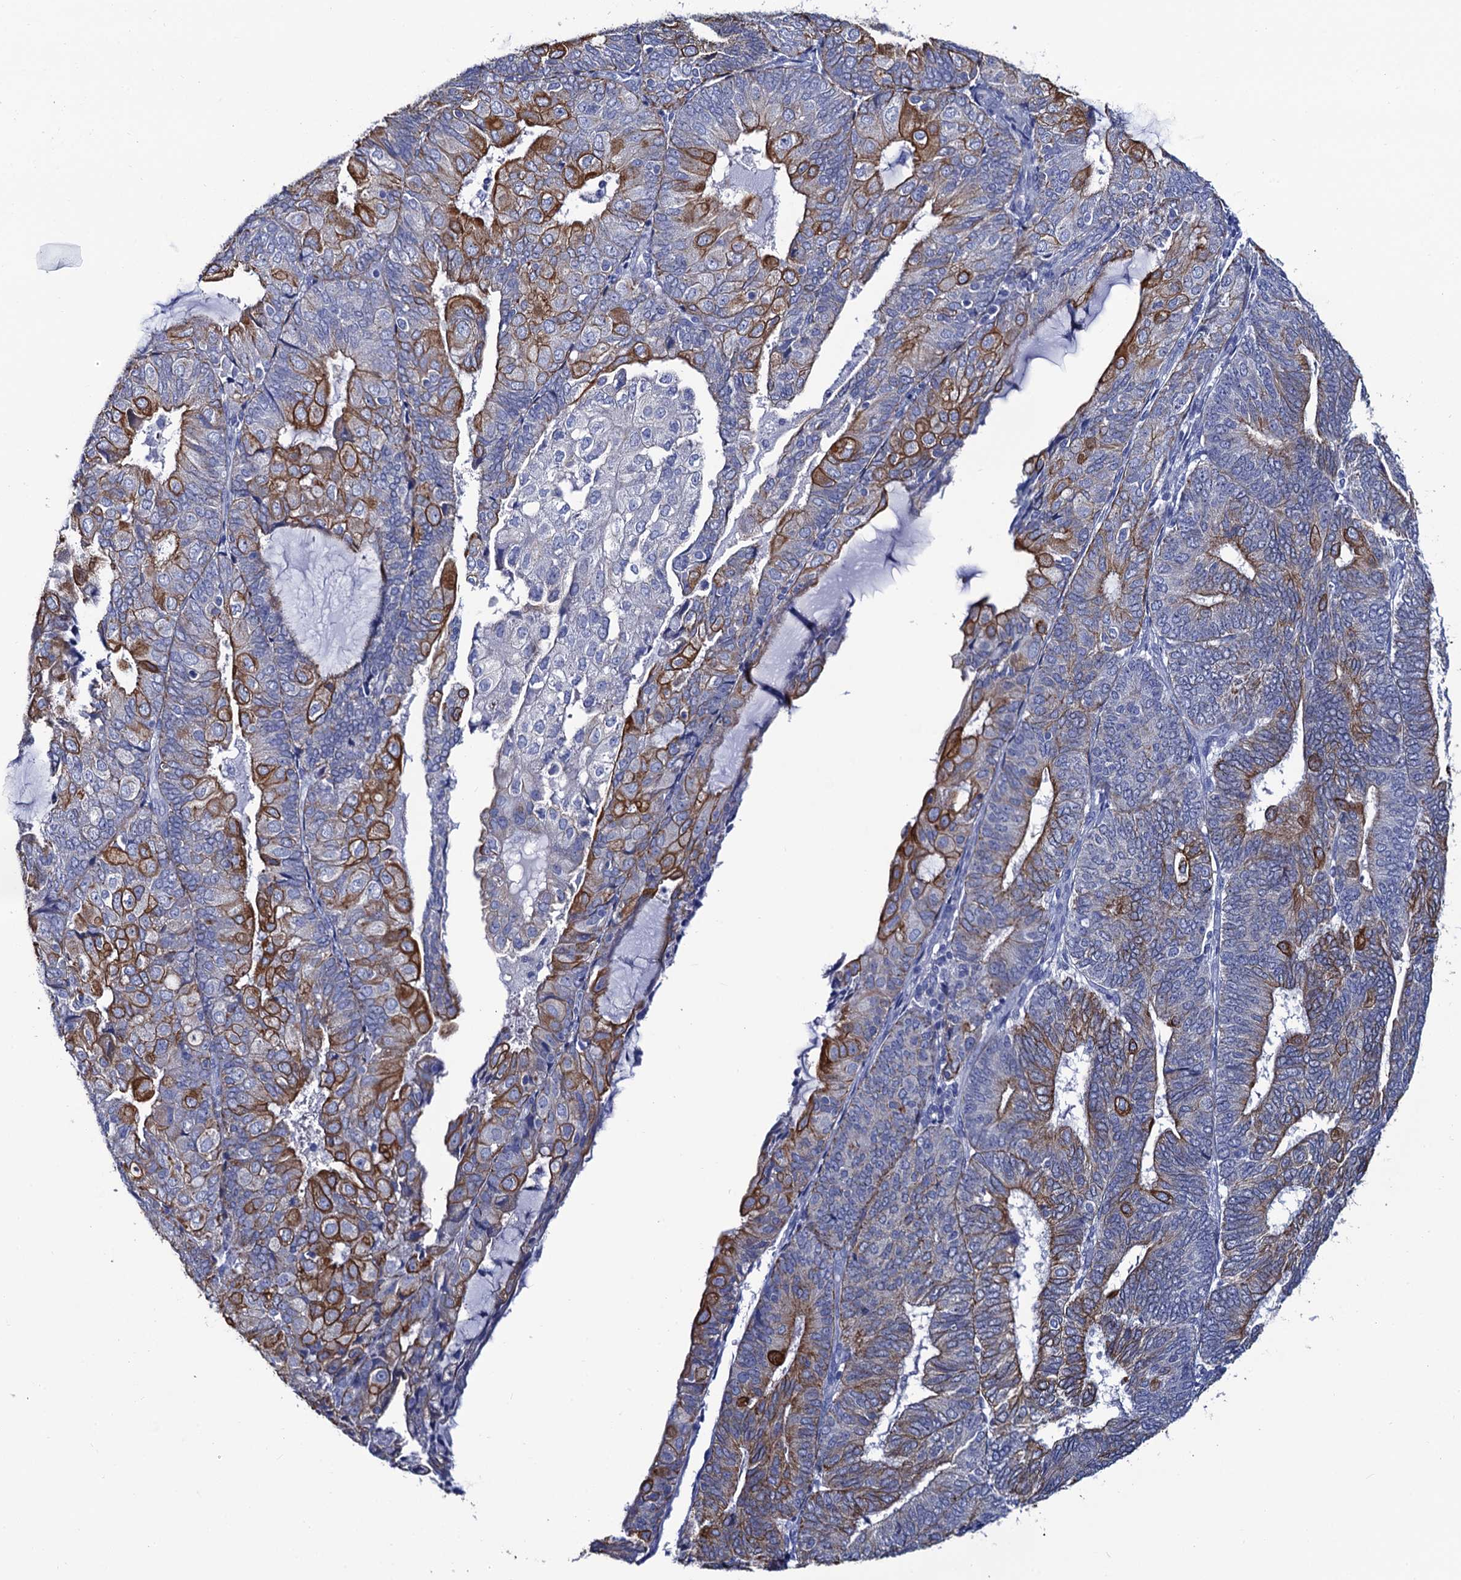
{"staining": {"intensity": "moderate", "quantity": "25%-75%", "location": "cytoplasmic/membranous"}, "tissue": "endometrial cancer", "cell_type": "Tumor cells", "image_type": "cancer", "snomed": [{"axis": "morphology", "description": "Adenocarcinoma, NOS"}, {"axis": "topography", "description": "Endometrium"}], "caption": "IHC of human adenocarcinoma (endometrial) reveals medium levels of moderate cytoplasmic/membranous staining in about 25%-75% of tumor cells.", "gene": "RAB3IP", "patient": {"sex": "female", "age": 81}}